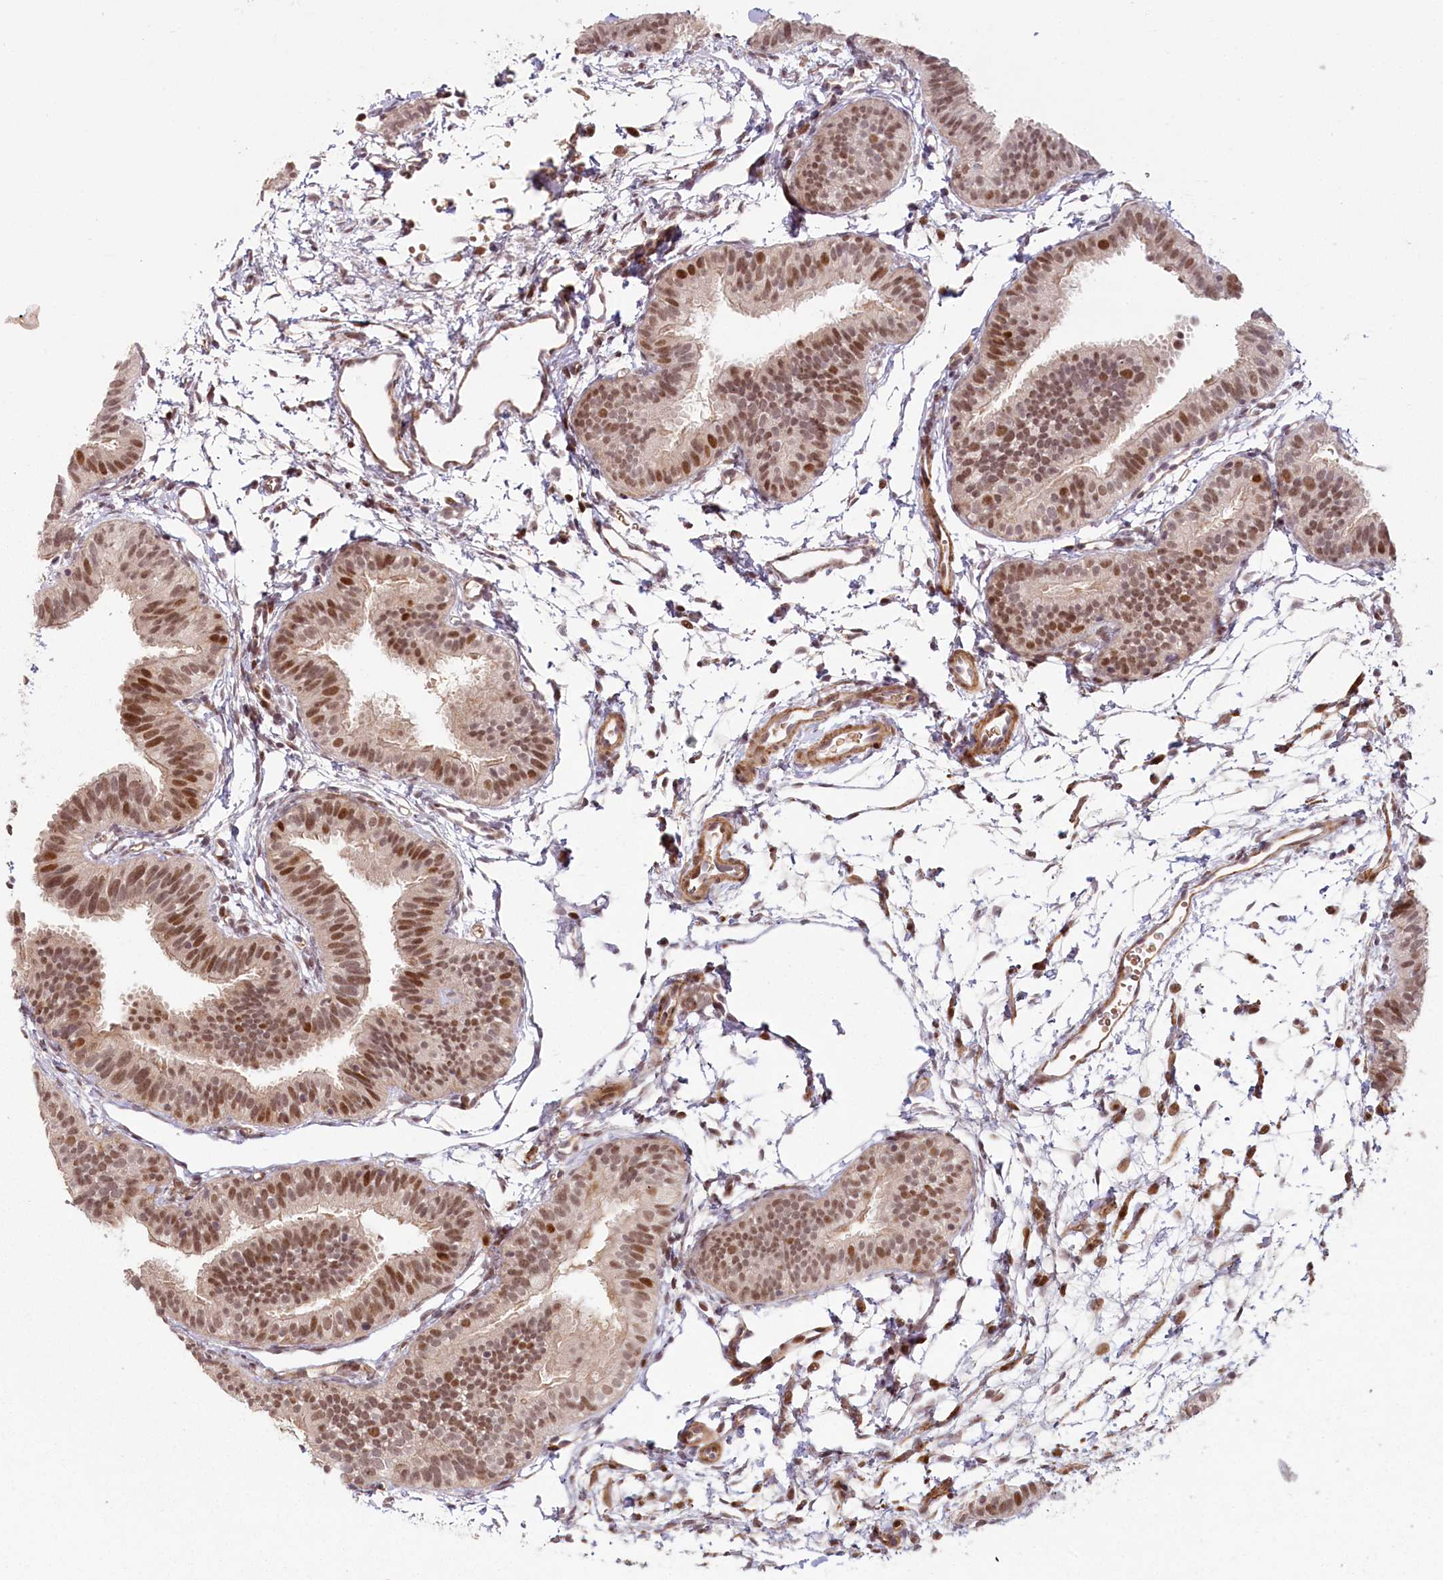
{"staining": {"intensity": "moderate", "quantity": ">75%", "location": "nuclear"}, "tissue": "fallopian tube", "cell_type": "Glandular cells", "image_type": "normal", "snomed": [{"axis": "morphology", "description": "Normal tissue, NOS"}, {"axis": "topography", "description": "Fallopian tube"}], "caption": "Immunohistochemical staining of normal human fallopian tube shows moderate nuclear protein staining in about >75% of glandular cells. (DAB (3,3'-diaminobenzidine) IHC with brightfield microscopy, high magnification).", "gene": "FAM204A", "patient": {"sex": "female", "age": 35}}